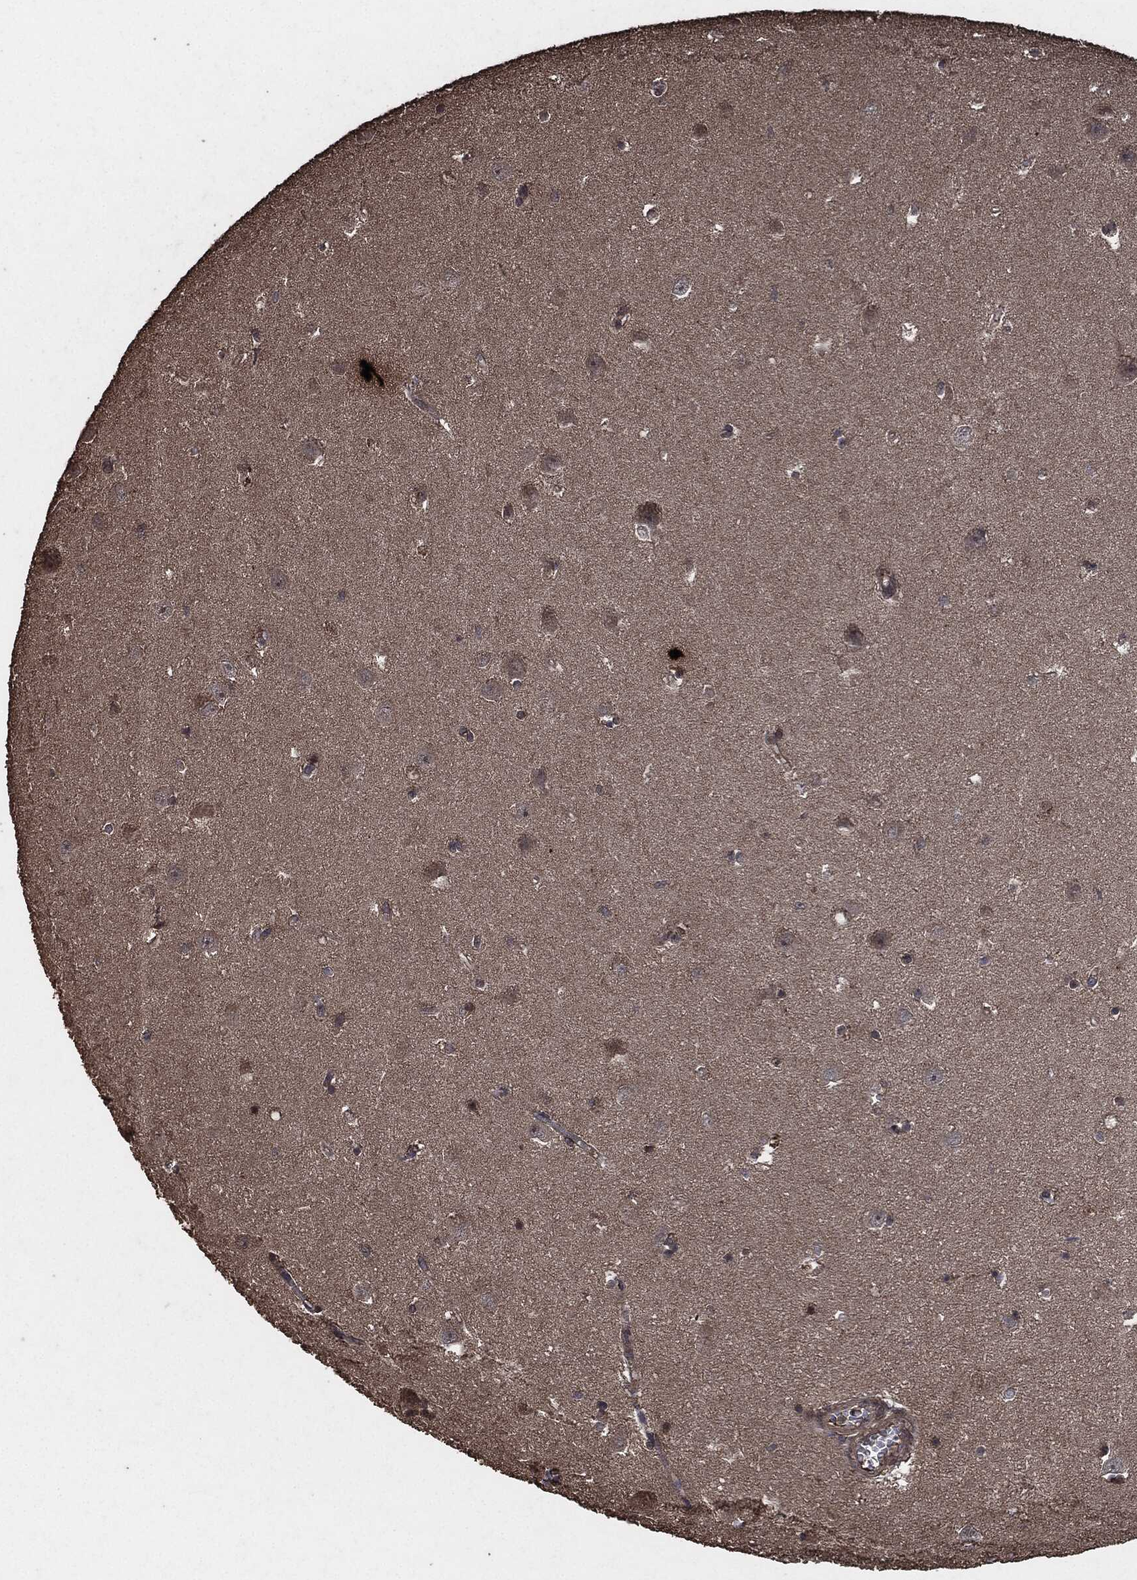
{"staining": {"intensity": "weak", "quantity": "<25%", "location": "cytoplasmic/membranous"}, "tissue": "hippocampus", "cell_type": "Glial cells", "image_type": "normal", "snomed": [{"axis": "morphology", "description": "Normal tissue, NOS"}, {"axis": "topography", "description": "Hippocampus"}], "caption": "IHC of benign hippocampus reveals no positivity in glial cells.", "gene": "AKT1S1", "patient": {"sex": "female", "age": 64}}